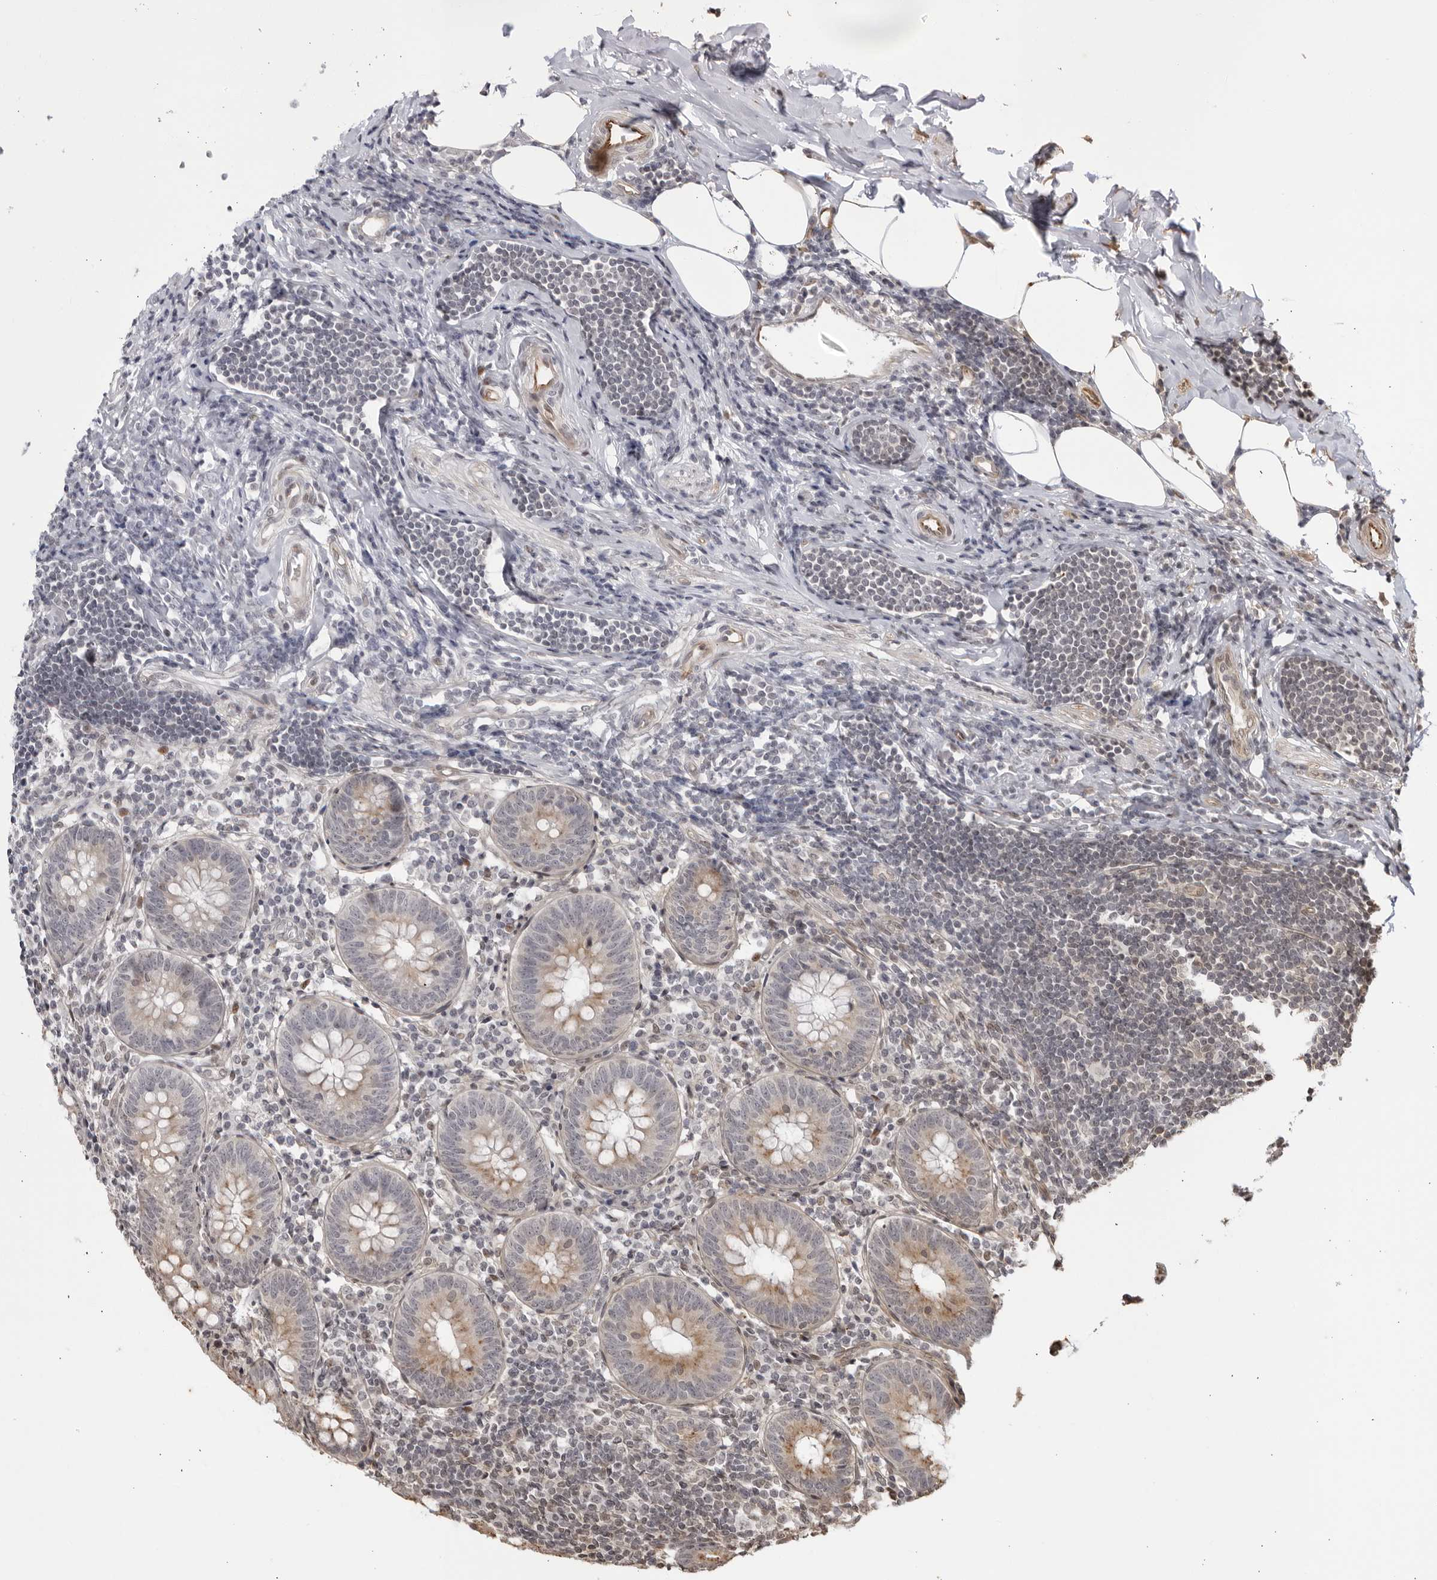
{"staining": {"intensity": "moderate", "quantity": "<25%", "location": "cytoplasmic/membranous"}, "tissue": "appendix", "cell_type": "Glandular cells", "image_type": "normal", "snomed": [{"axis": "morphology", "description": "Normal tissue, NOS"}, {"axis": "topography", "description": "Appendix"}], "caption": "DAB (3,3'-diaminobenzidine) immunohistochemical staining of unremarkable appendix exhibits moderate cytoplasmic/membranous protein staining in approximately <25% of glandular cells.", "gene": "TCF21", "patient": {"sex": "female", "age": 54}}